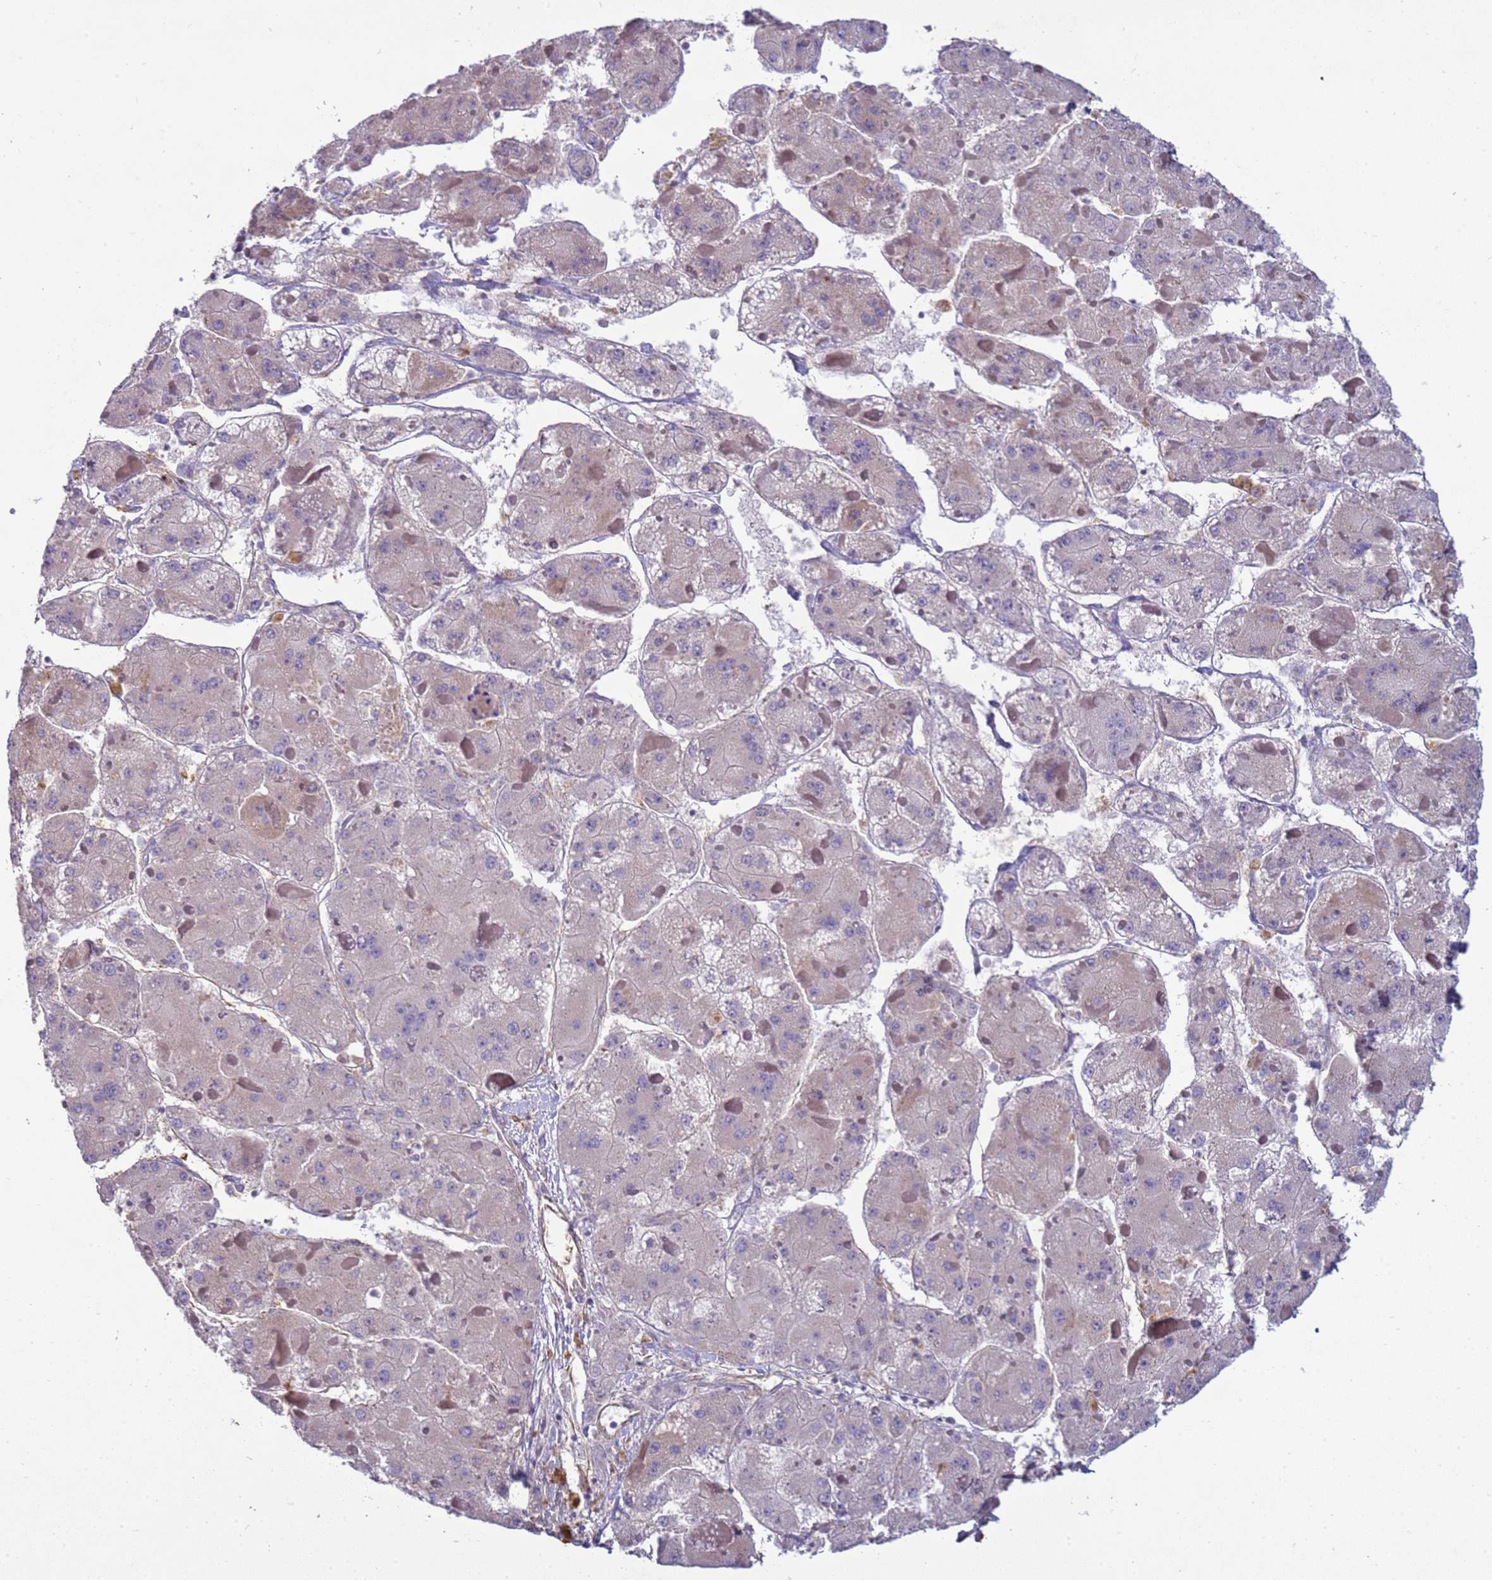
{"staining": {"intensity": "weak", "quantity": "<25%", "location": "cytoplasmic/membranous"}, "tissue": "liver cancer", "cell_type": "Tumor cells", "image_type": "cancer", "snomed": [{"axis": "morphology", "description": "Carcinoma, Hepatocellular, NOS"}, {"axis": "topography", "description": "Liver"}], "caption": "Liver hepatocellular carcinoma was stained to show a protein in brown. There is no significant positivity in tumor cells. The staining was performed using DAB to visualize the protein expression in brown, while the nuclei were stained in blue with hematoxylin (Magnification: 20x).", "gene": "SGIP1", "patient": {"sex": "female", "age": 73}}